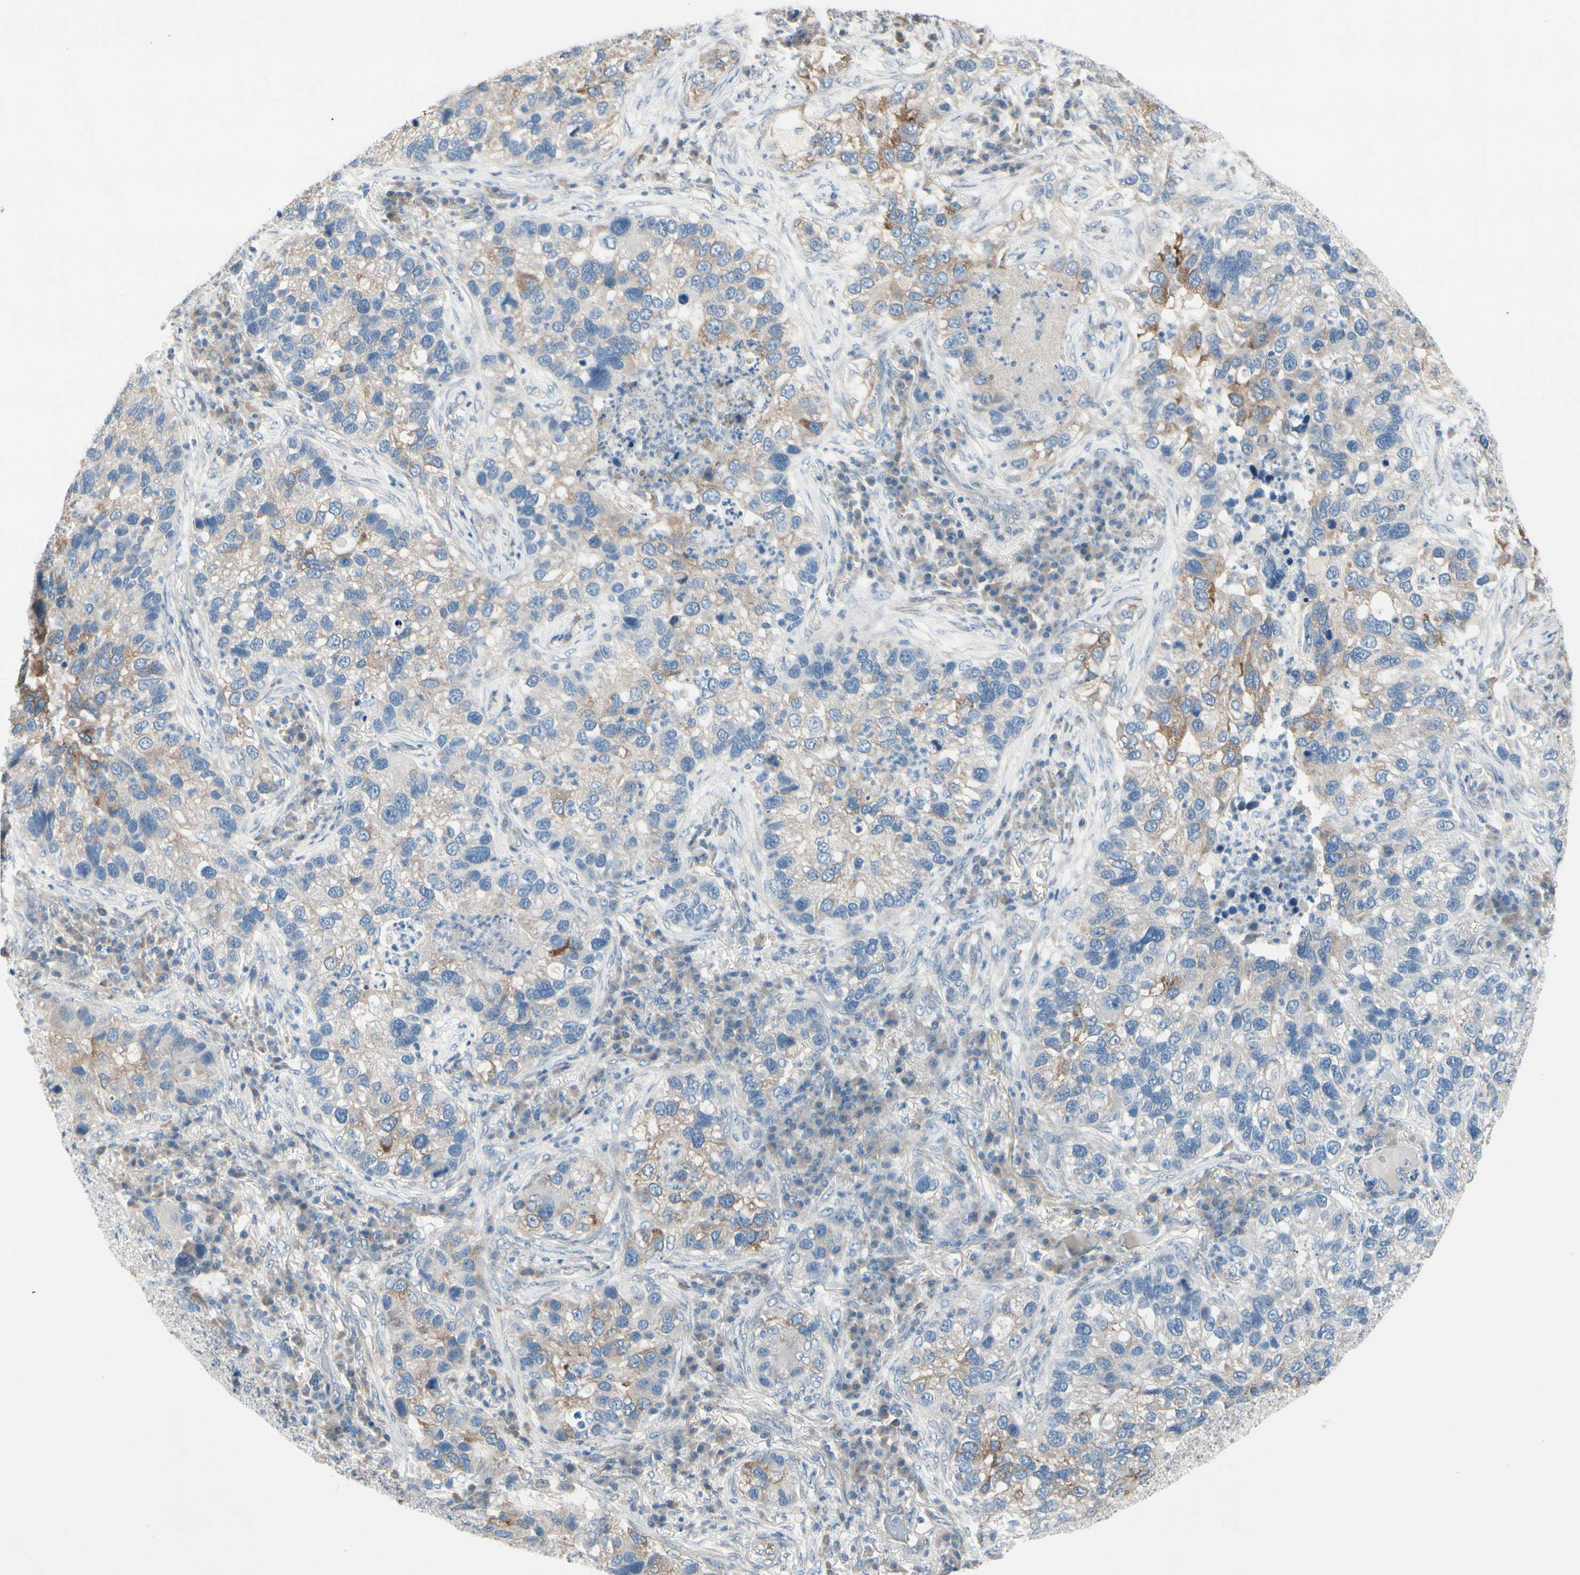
{"staining": {"intensity": "moderate", "quantity": "<25%", "location": "cytoplasmic/membranous"}, "tissue": "lung cancer", "cell_type": "Tumor cells", "image_type": "cancer", "snomed": [{"axis": "morphology", "description": "Normal tissue, NOS"}, {"axis": "morphology", "description": "Adenocarcinoma, NOS"}, {"axis": "topography", "description": "Bronchus"}, {"axis": "topography", "description": "Lung"}], "caption": "The histopathology image shows staining of adenocarcinoma (lung), revealing moderate cytoplasmic/membranous protein expression (brown color) within tumor cells.", "gene": "MAP2", "patient": {"sex": "male", "age": 54}}